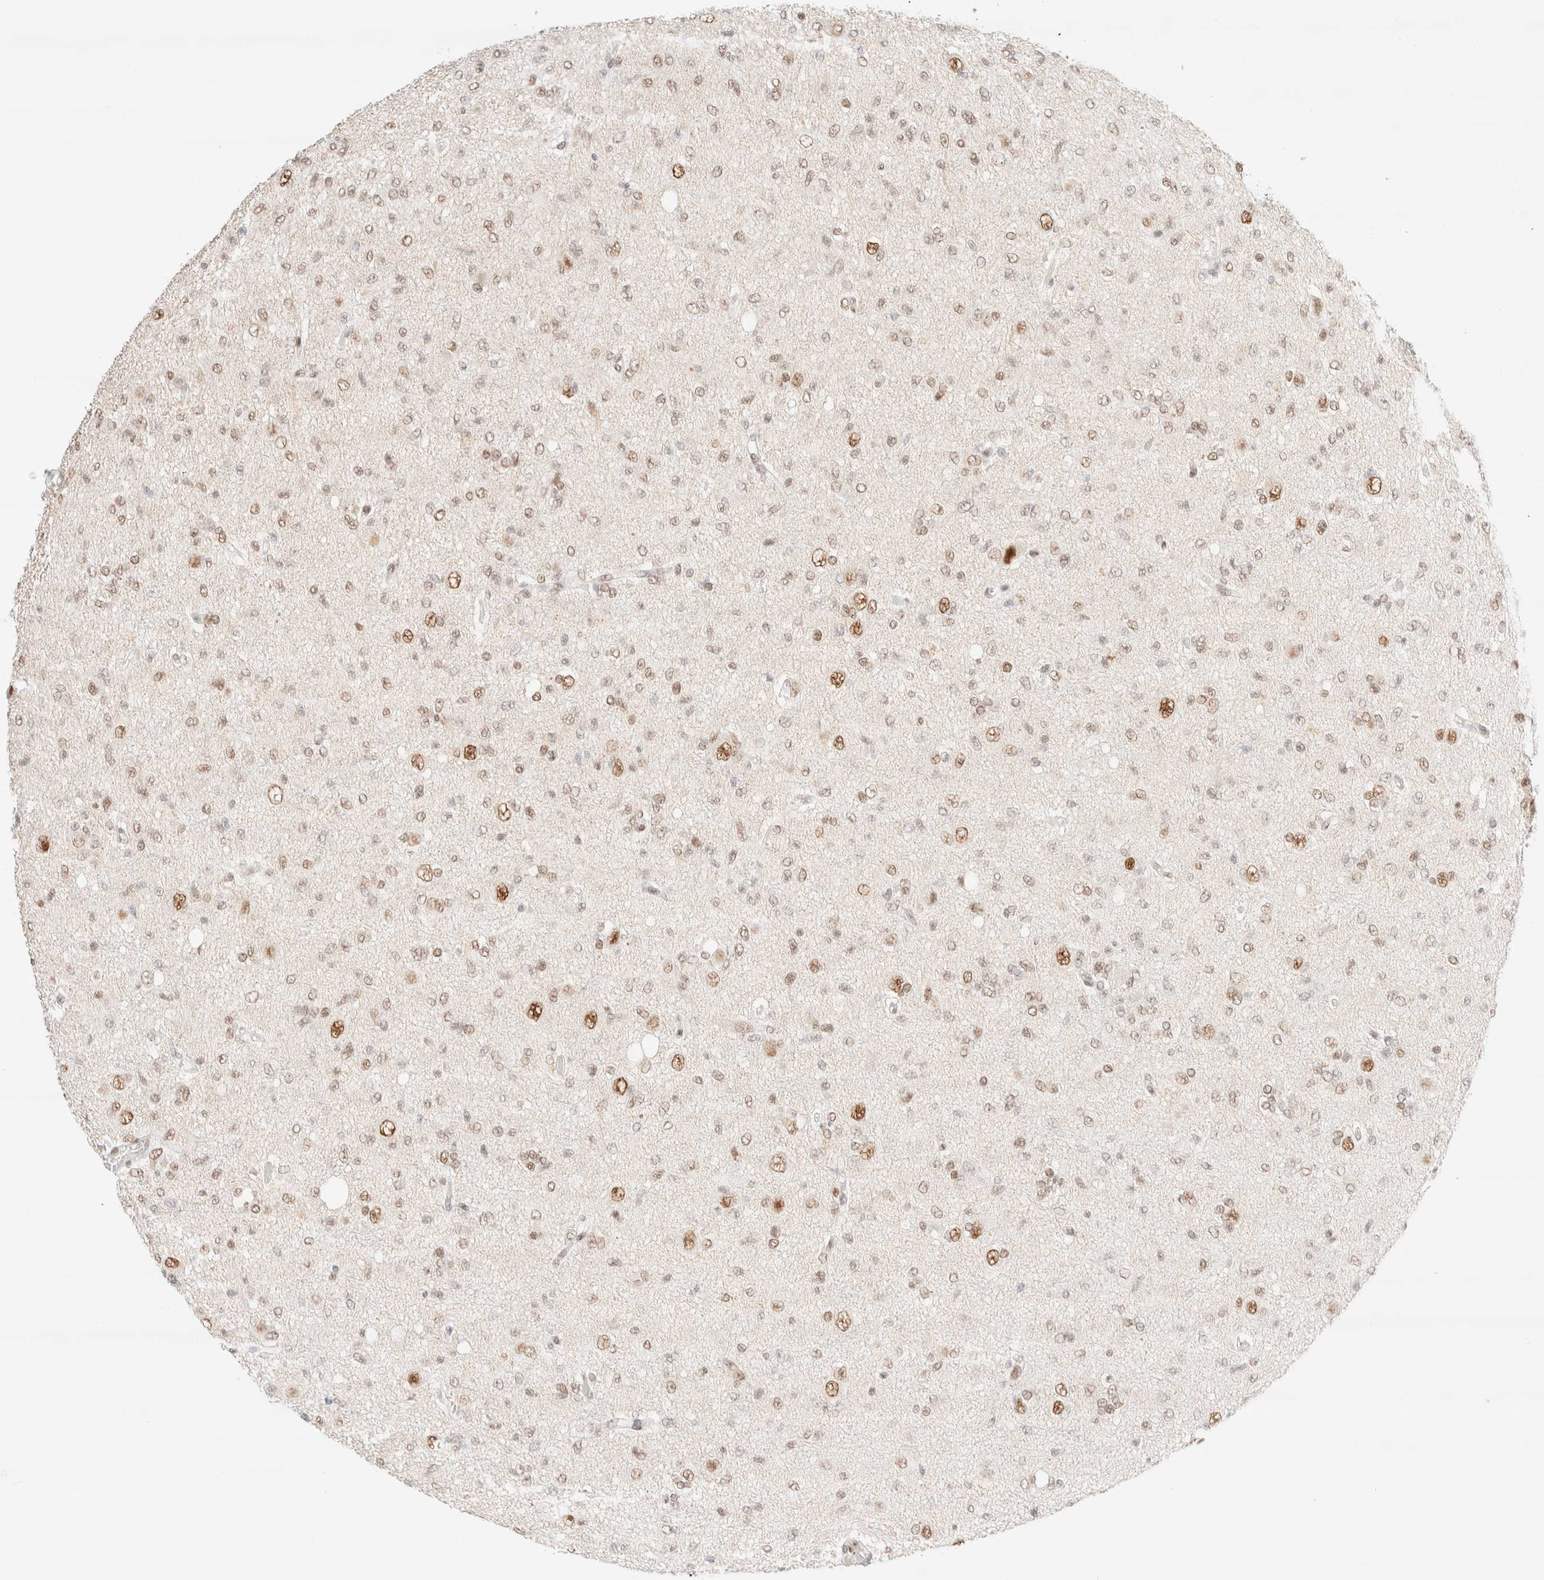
{"staining": {"intensity": "weak", "quantity": ">75%", "location": "nuclear"}, "tissue": "glioma", "cell_type": "Tumor cells", "image_type": "cancer", "snomed": [{"axis": "morphology", "description": "Glioma, malignant, High grade"}, {"axis": "topography", "description": "Brain"}], "caption": "Malignant glioma (high-grade) tissue exhibits weak nuclear positivity in approximately >75% of tumor cells, visualized by immunohistochemistry. (brown staining indicates protein expression, while blue staining denotes nuclei).", "gene": "CIC", "patient": {"sex": "female", "age": 59}}